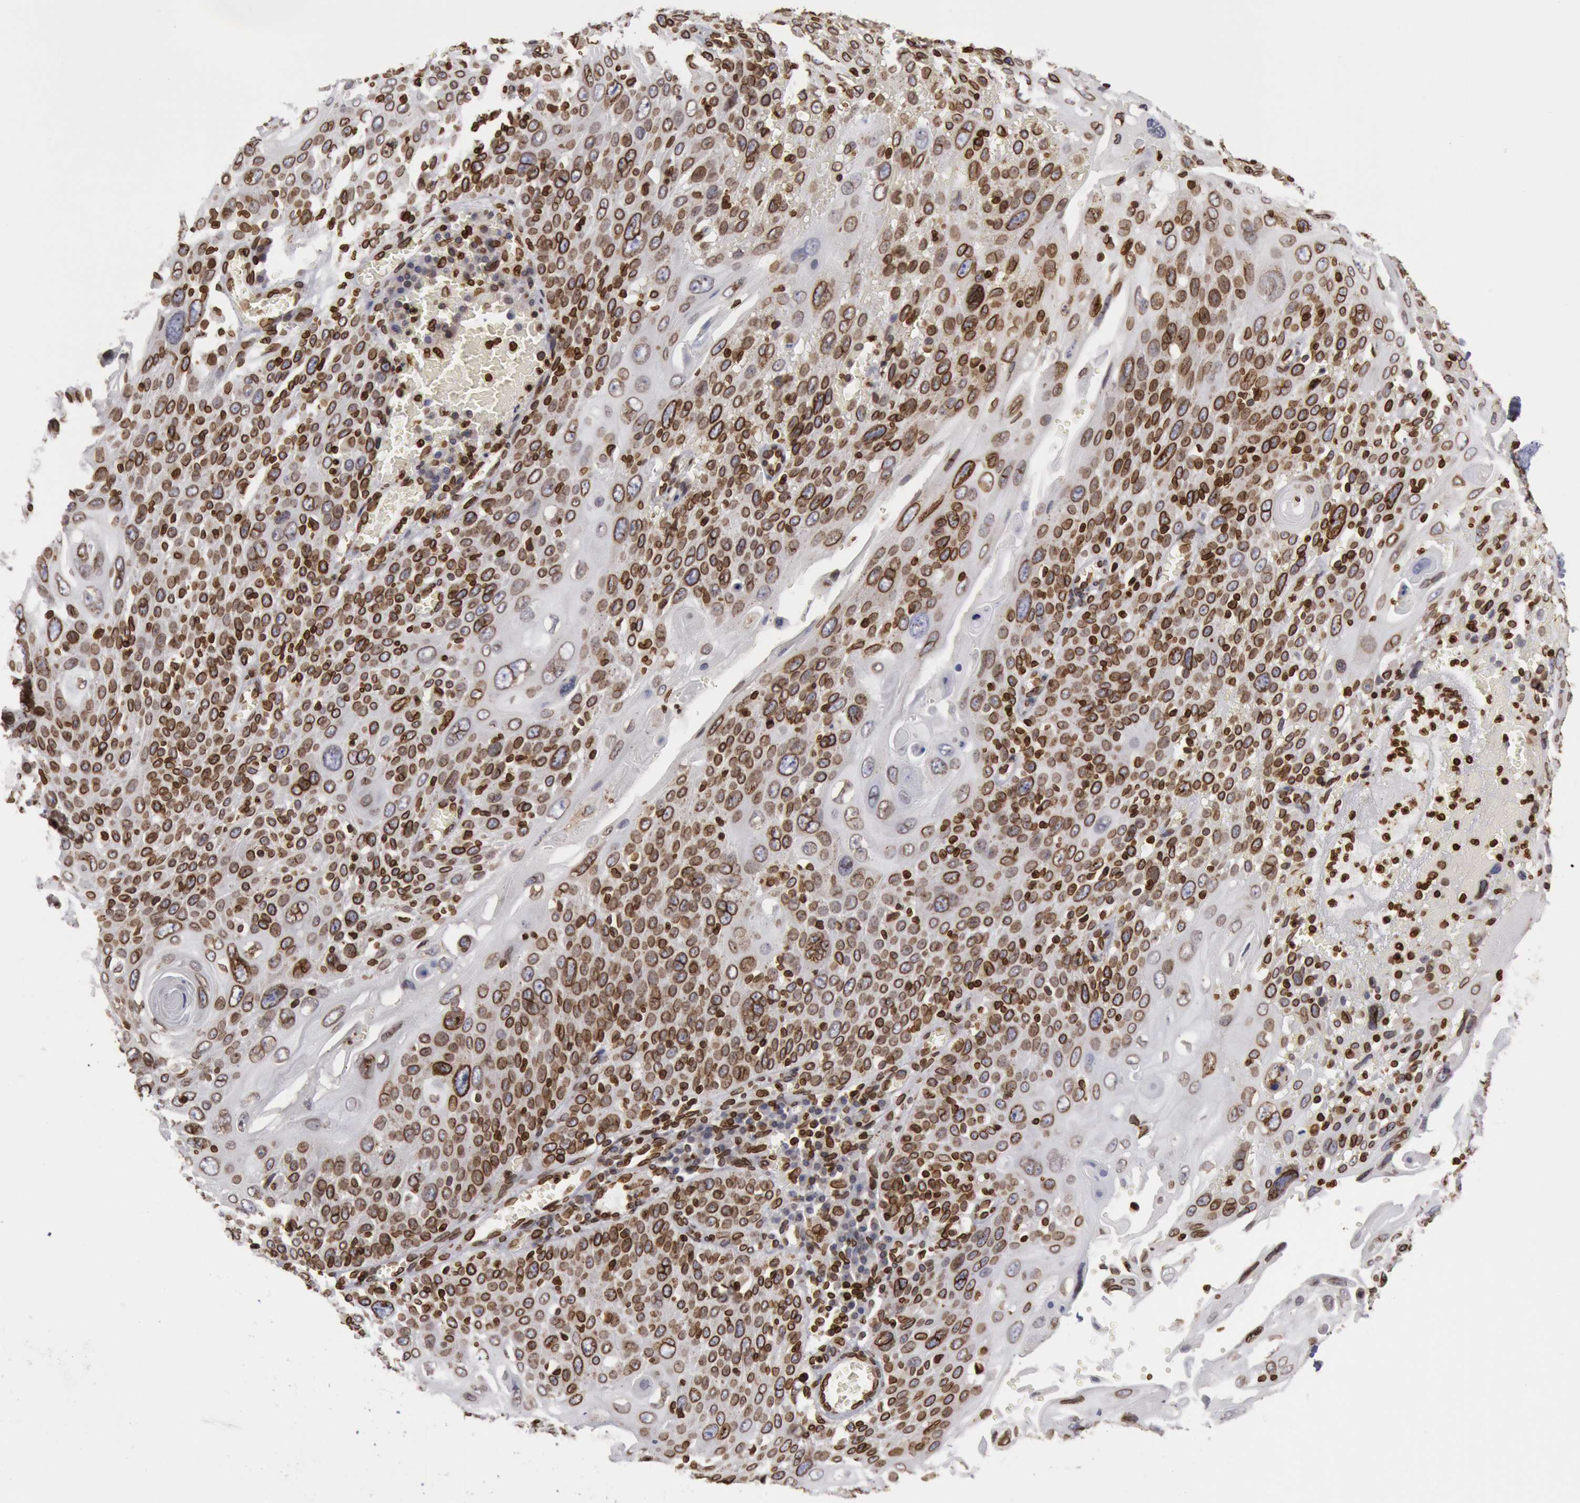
{"staining": {"intensity": "moderate", "quantity": ">75%", "location": "cytoplasmic/membranous,nuclear"}, "tissue": "cervical cancer", "cell_type": "Tumor cells", "image_type": "cancer", "snomed": [{"axis": "morphology", "description": "Squamous cell carcinoma, NOS"}, {"axis": "topography", "description": "Cervix"}], "caption": "A medium amount of moderate cytoplasmic/membranous and nuclear staining is seen in approximately >75% of tumor cells in squamous cell carcinoma (cervical) tissue.", "gene": "SUN2", "patient": {"sex": "female", "age": 54}}